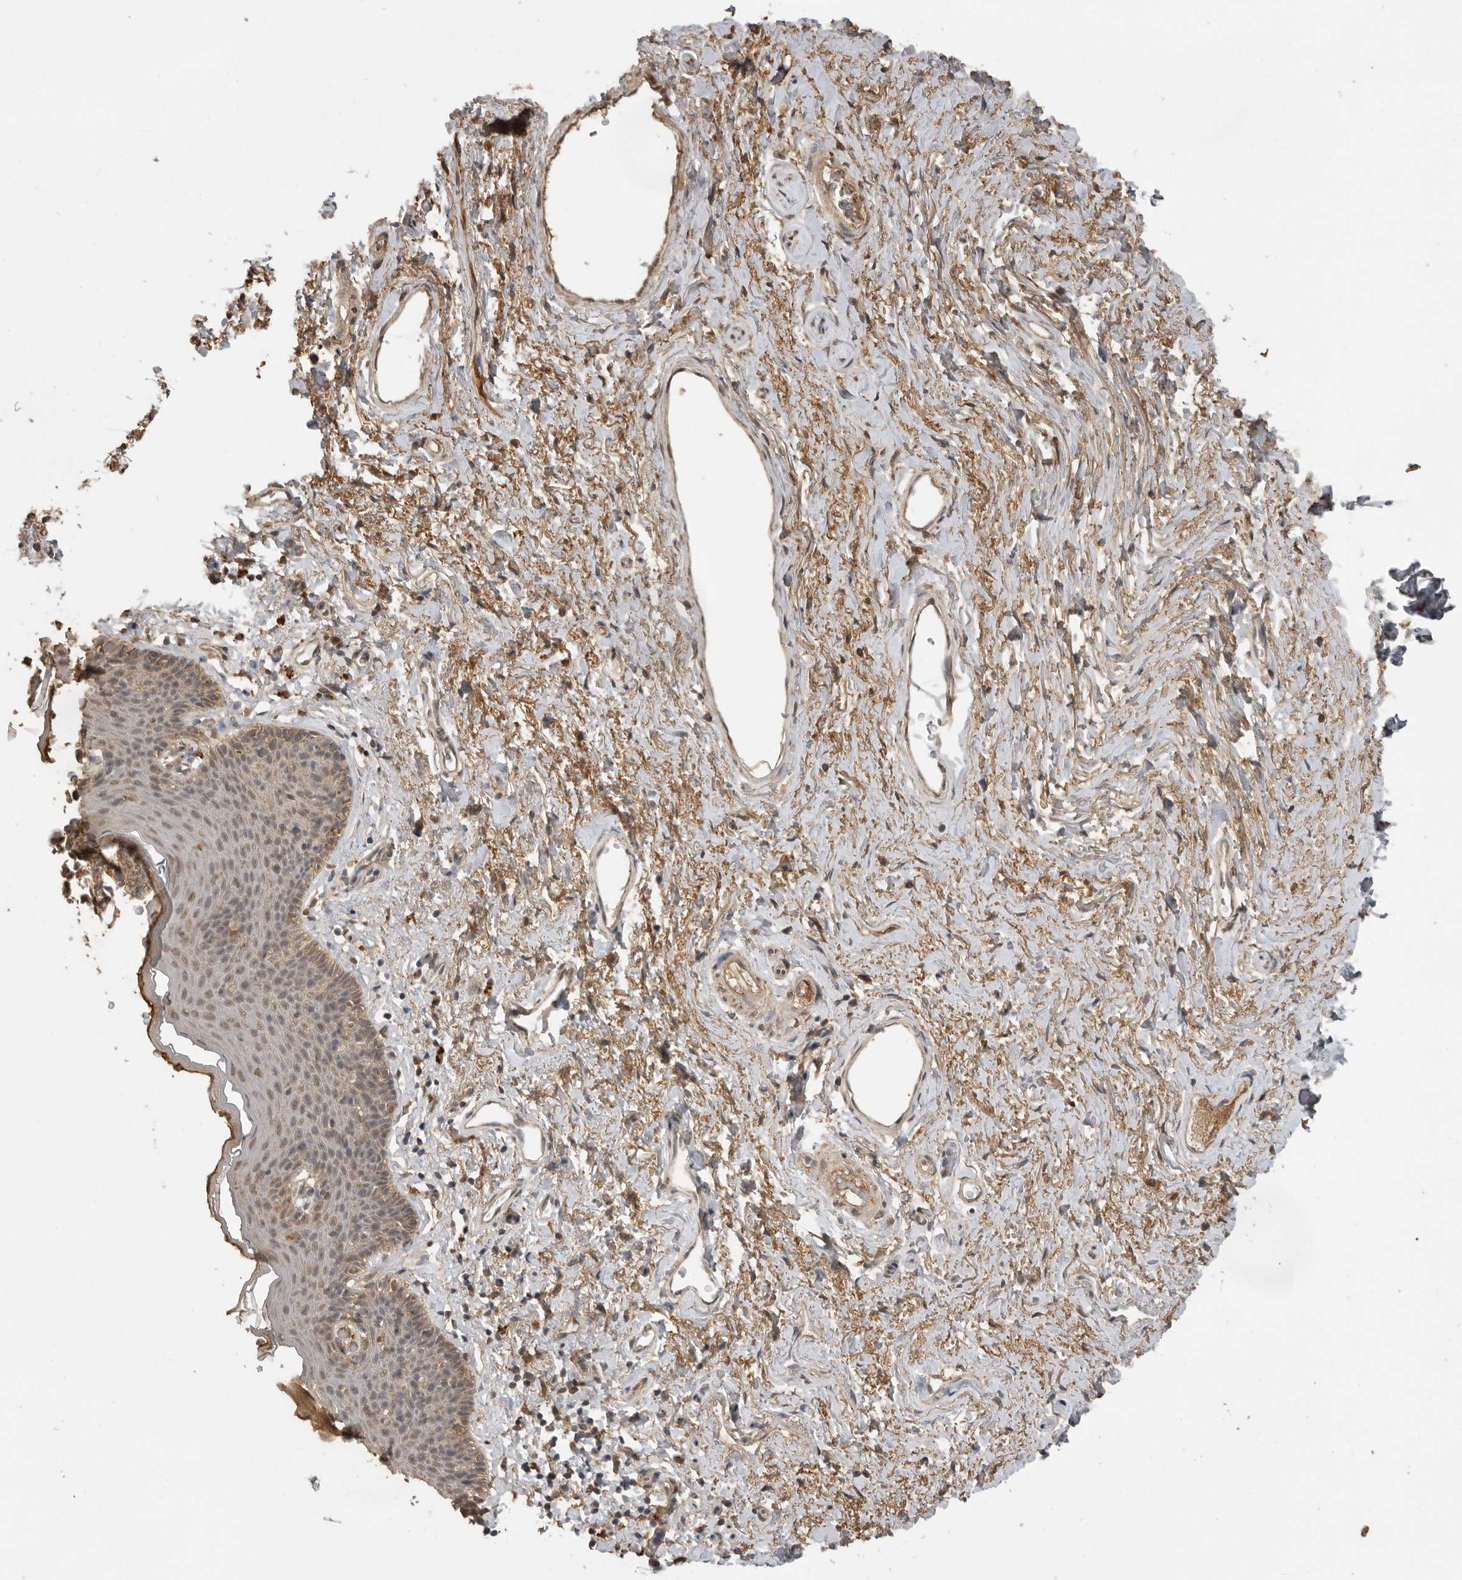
{"staining": {"intensity": "weak", "quantity": "25%-75%", "location": "cytoplasmic/membranous"}, "tissue": "skin", "cell_type": "Epidermal cells", "image_type": "normal", "snomed": [{"axis": "morphology", "description": "Normal tissue, NOS"}, {"axis": "topography", "description": "Vulva"}], "caption": "The histopathology image reveals a brown stain indicating the presence of a protein in the cytoplasmic/membranous of epidermal cells in skin. (Brightfield microscopy of DAB IHC at high magnification).", "gene": "JAG2", "patient": {"sex": "female", "age": 66}}